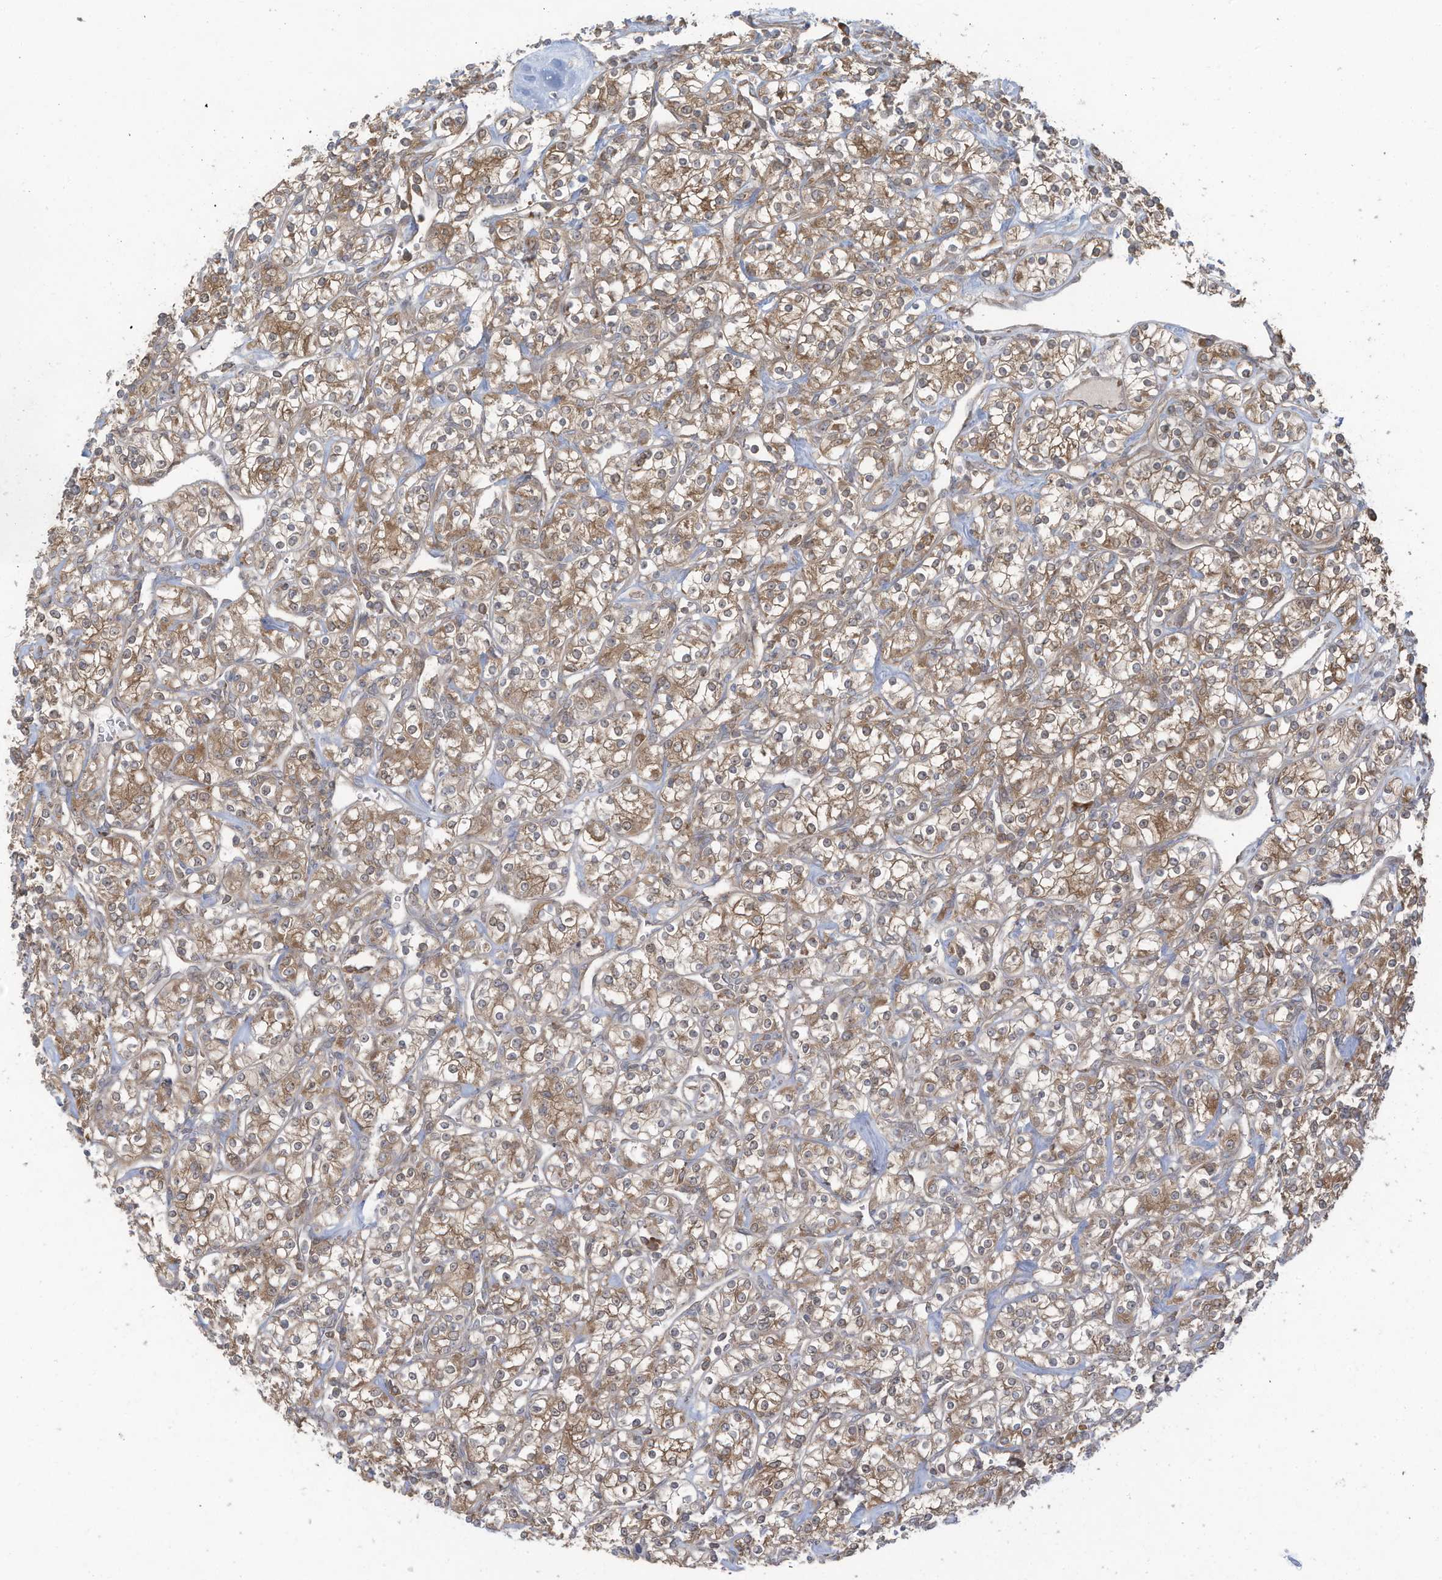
{"staining": {"intensity": "moderate", "quantity": ">75%", "location": "cytoplasmic/membranous"}, "tissue": "renal cancer", "cell_type": "Tumor cells", "image_type": "cancer", "snomed": [{"axis": "morphology", "description": "Adenocarcinoma, NOS"}, {"axis": "topography", "description": "Kidney"}], "caption": "DAB immunohistochemical staining of renal cancer shows moderate cytoplasmic/membranous protein expression in about >75% of tumor cells. The staining was performed using DAB (3,3'-diaminobenzidine), with brown indicating positive protein expression. Nuclei are stained blue with hematoxylin.", "gene": "OLA1", "patient": {"sex": "male", "age": 77}}